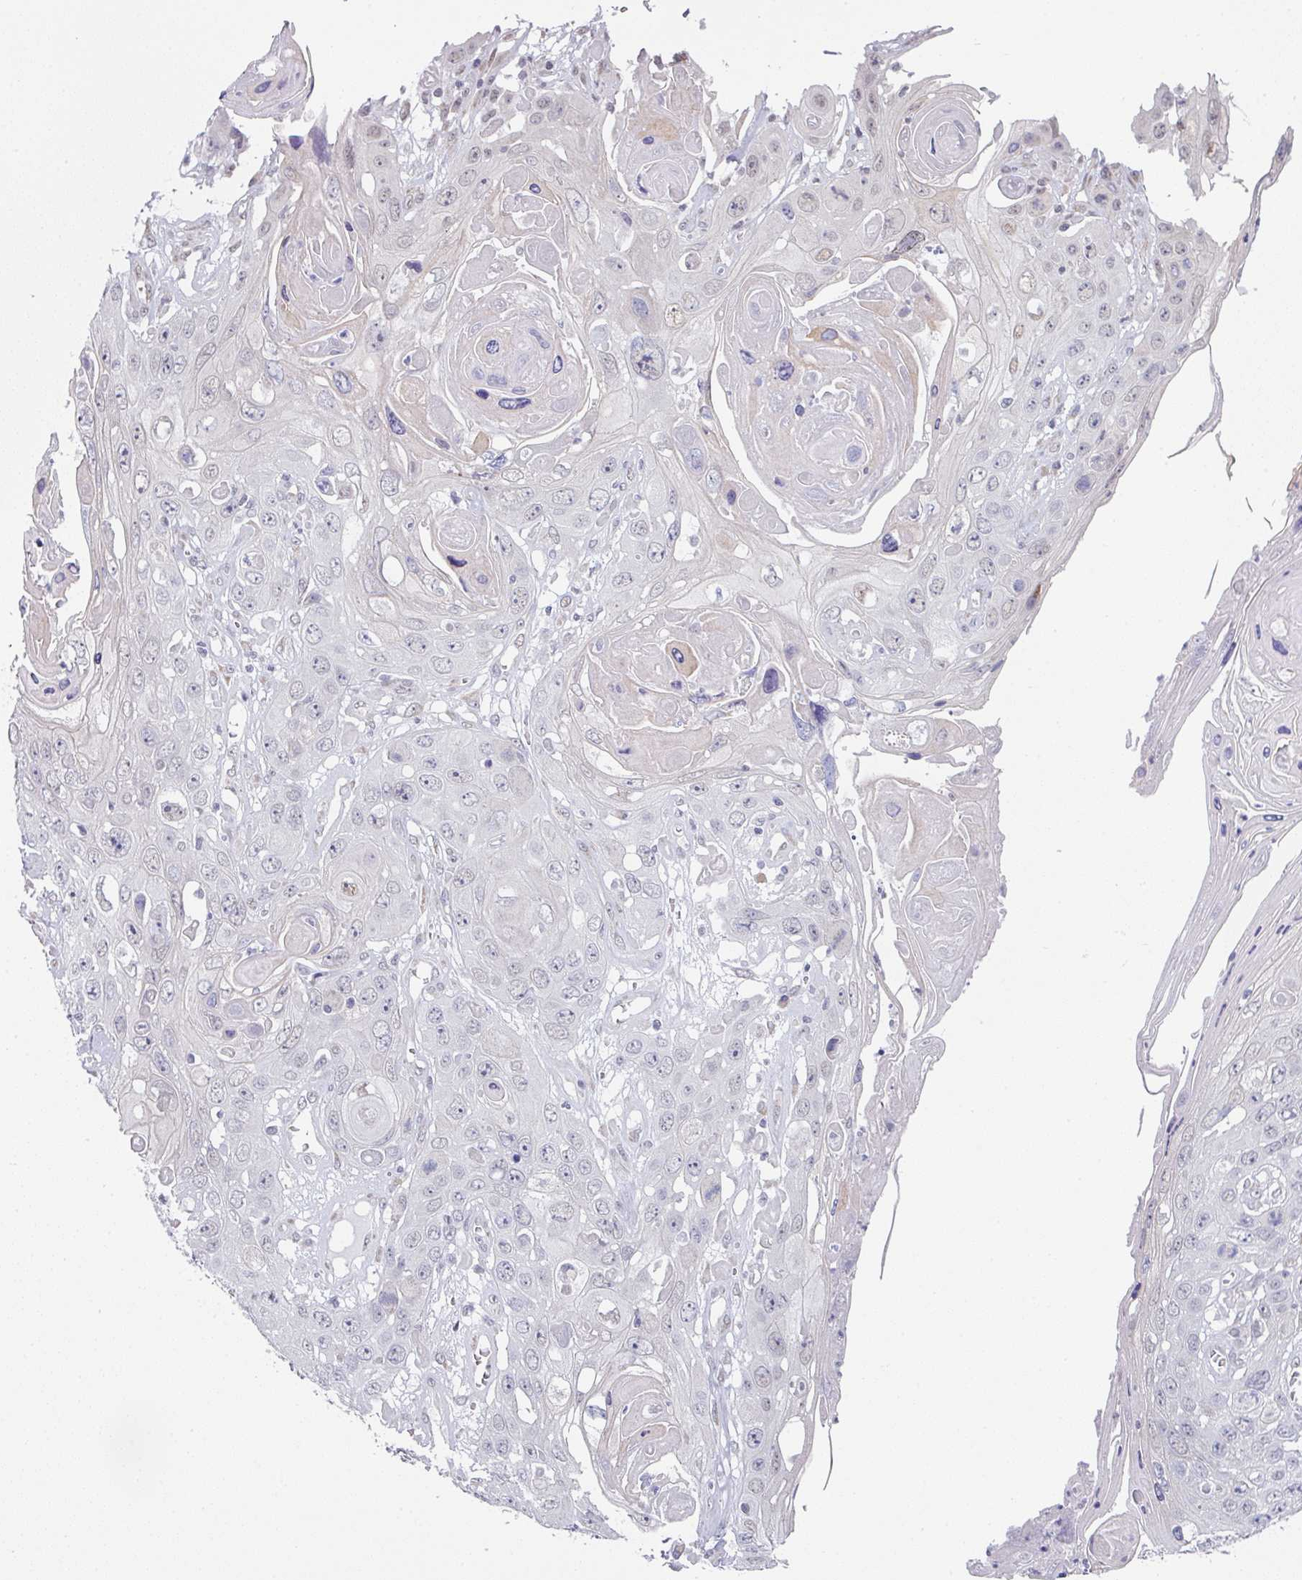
{"staining": {"intensity": "weak", "quantity": "<25%", "location": "nuclear"}, "tissue": "skin cancer", "cell_type": "Tumor cells", "image_type": "cancer", "snomed": [{"axis": "morphology", "description": "Squamous cell carcinoma, NOS"}, {"axis": "topography", "description": "Skin"}], "caption": "An immunohistochemistry photomicrograph of skin cancer is shown. There is no staining in tumor cells of skin cancer.", "gene": "TMED5", "patient": {"sex": "male", "age": 55}}